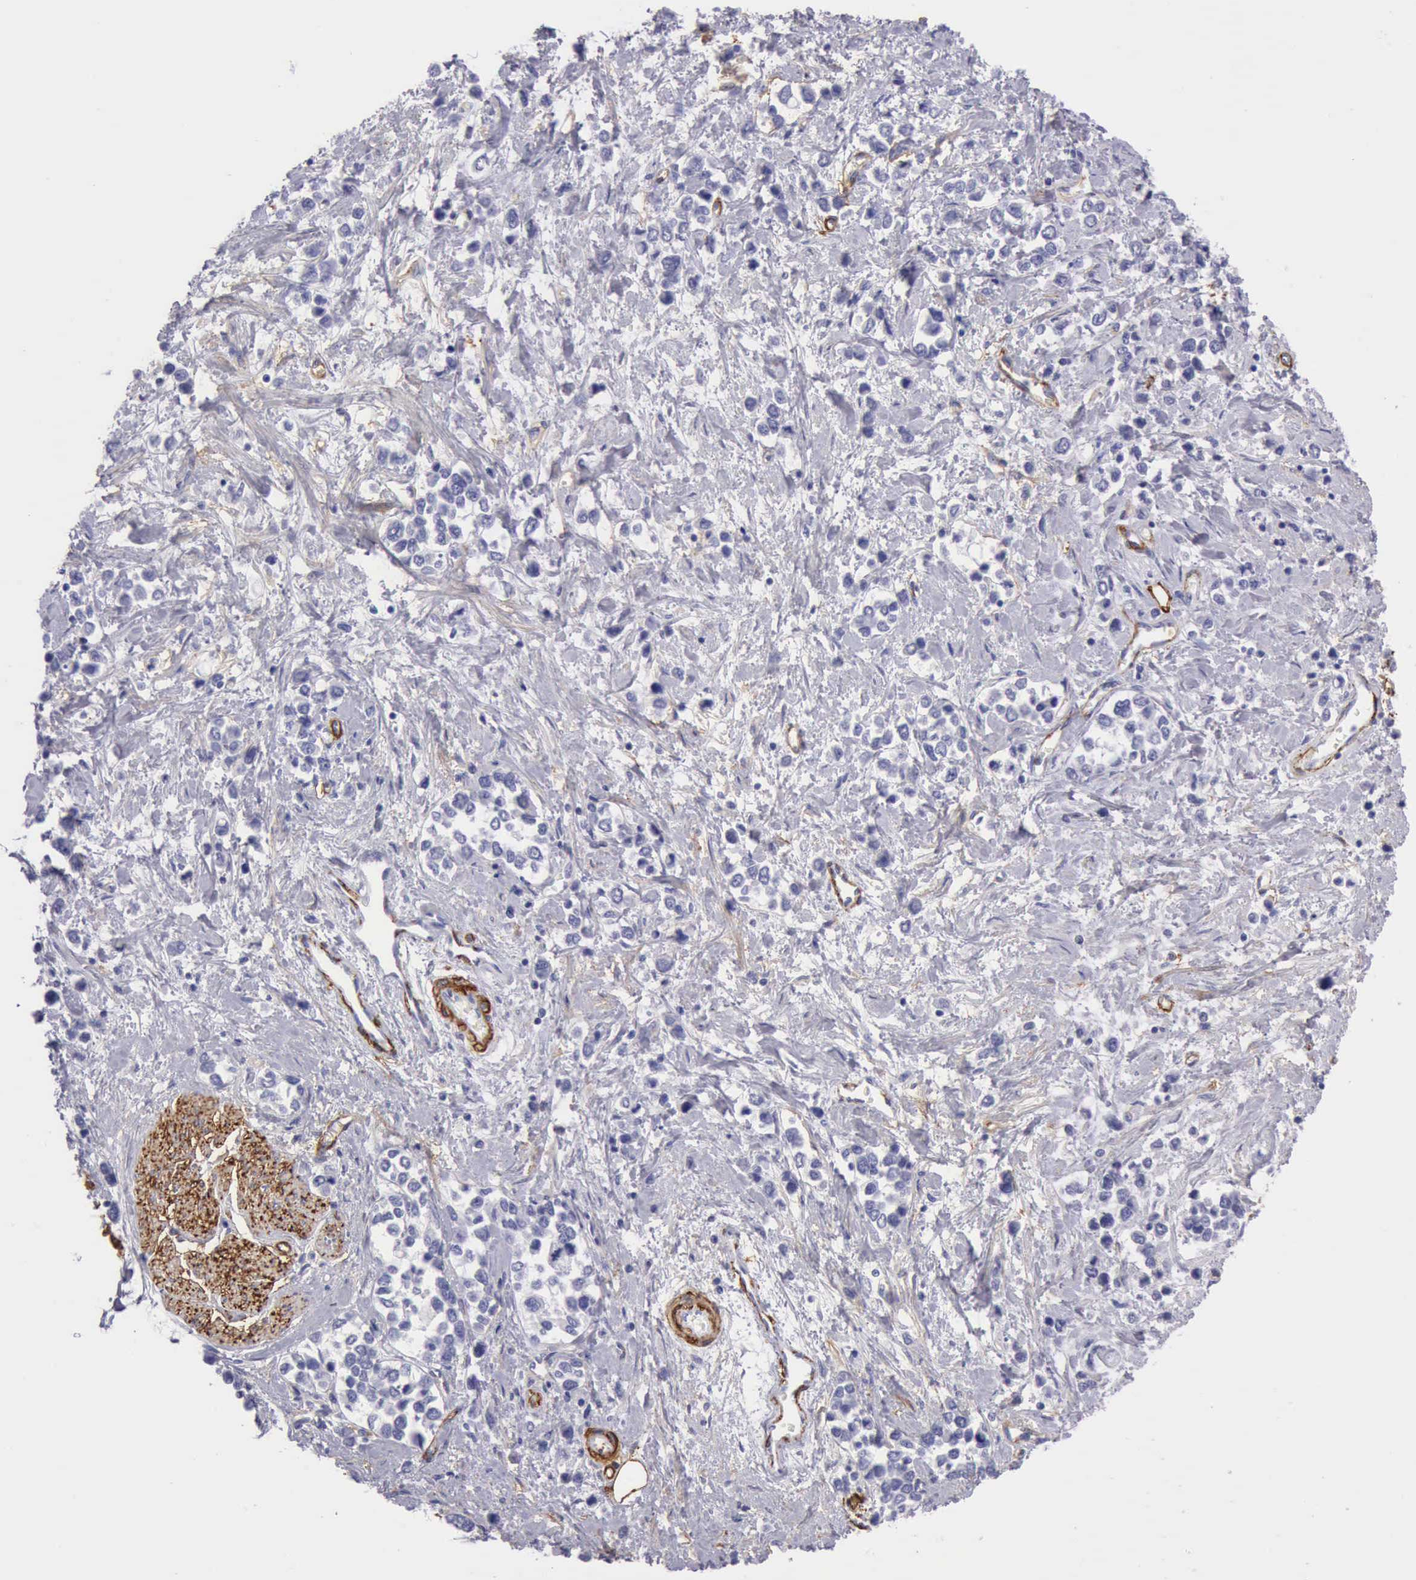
{"staining": {"intensity": "negative", "quantity": "none", "location": "none"}, "tissue": "stomach cancer", "cell_type": "Tumor cells", "image_type": "cancer", "snomed": [{"axis": "morphology", "description": "Adenocarcinoma, NOS"}, {"axis": "topography", "description": "Stomach, upper"}], "caption": "Tumor cells show no significant staining in stomach cancer (adenocarcinoma). (DAB (3,3'-diaminobenzidine) immunohistochemistry (IHC) visualized using brightfield microscopy, high magnification).", "gene": "AOC3", "patient": {"sex": "male", "age": 76}}